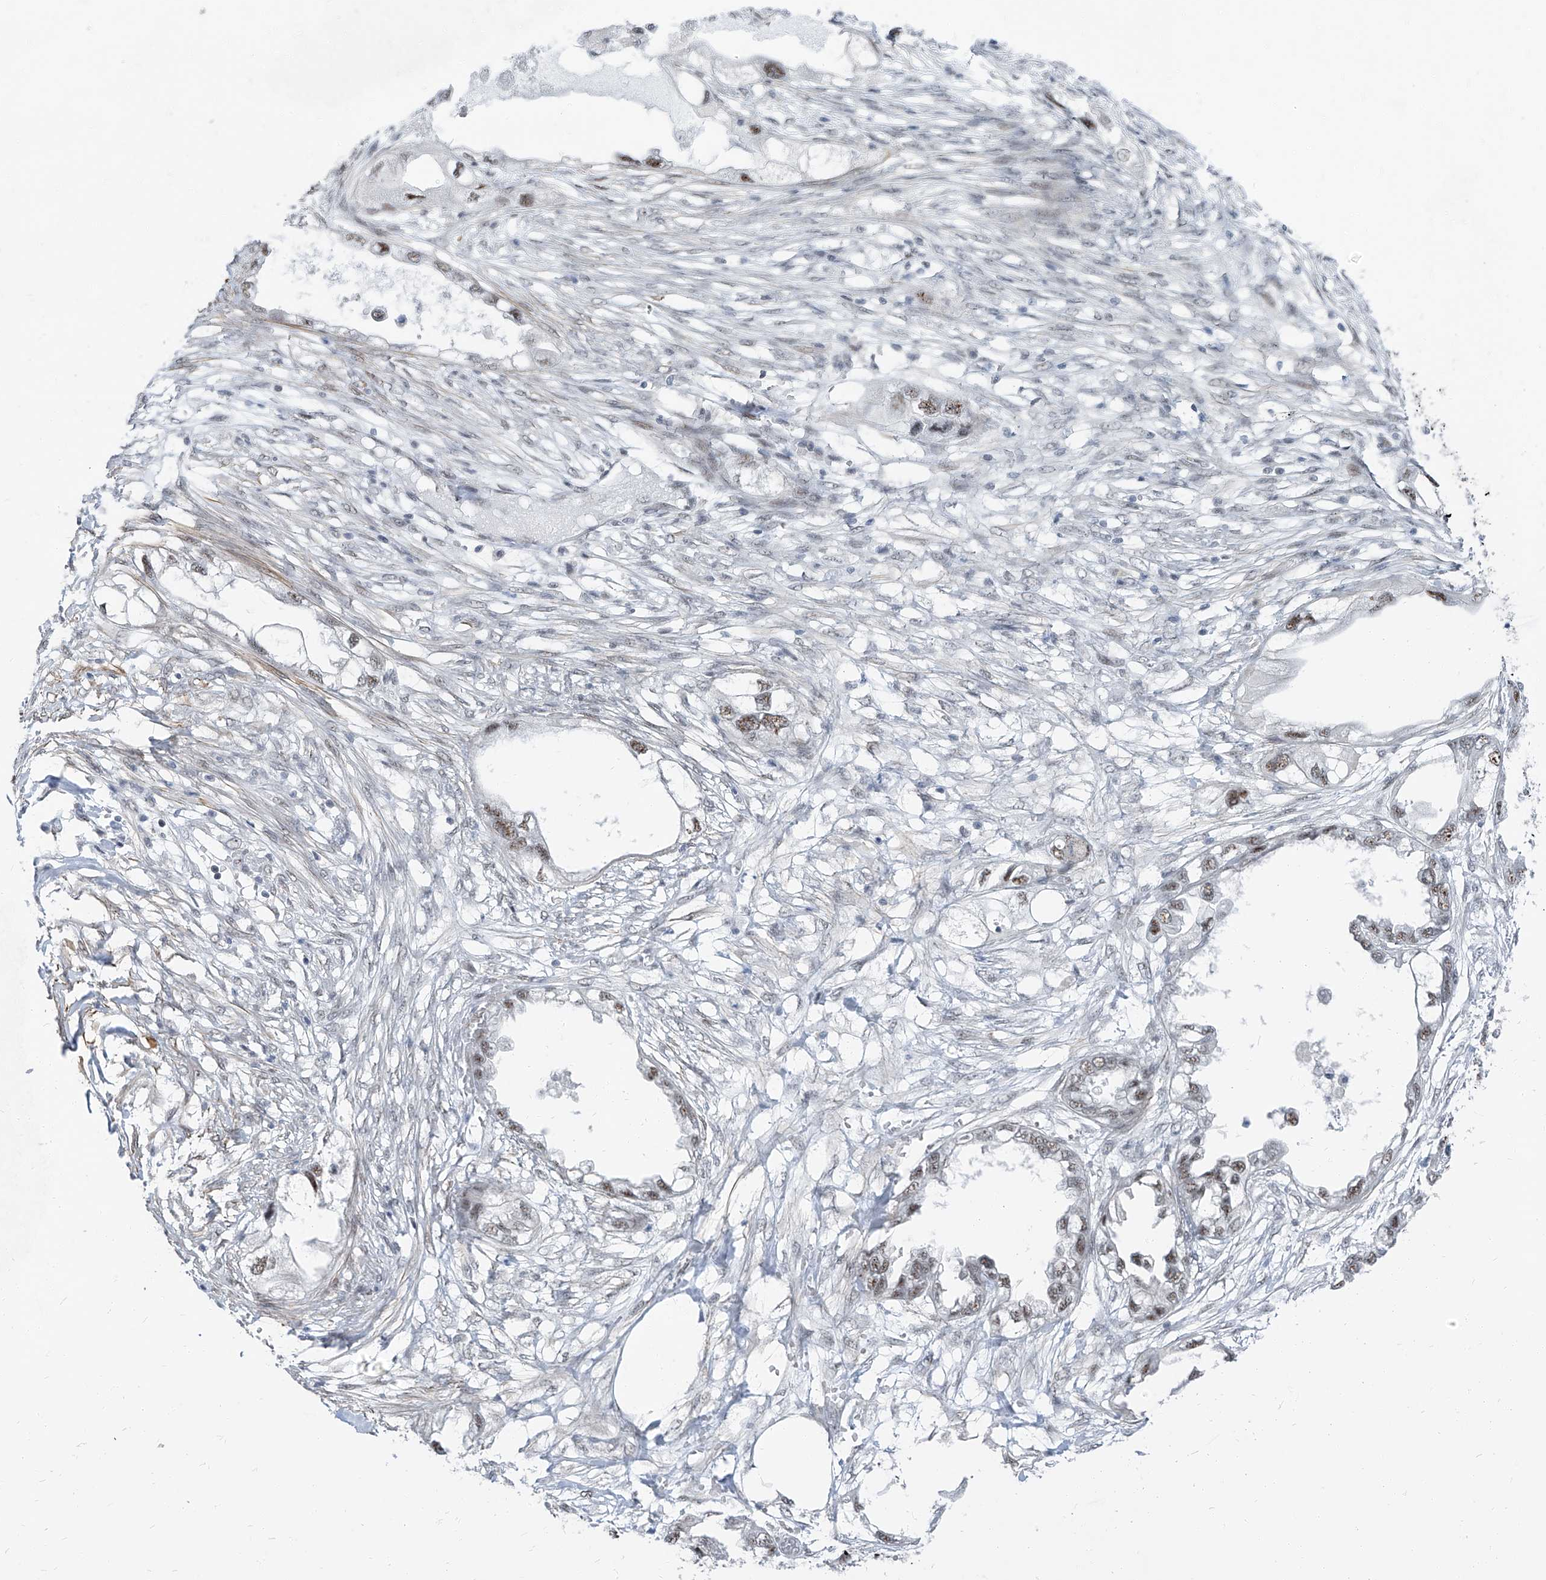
{"staining": {"intensity": "weak", "quantity": ">75%", "location": "nuclear"}, "tissue": "endometrial cancer", "cell_type": "Tumor cells", "image_type": "cancer", "snomed": [{"axis": "morphology", "description": "Adenocarcinoma, NOS"}, {"axis": "morphology", "description": "Adenocarcinoma, metastatic, NOS"}, {"axis": "topography", "description": "Adipose tissue"}, {"axis": "topography", "description": "Endometrium"}], "caption": "Metastatic adenocarcinoma (endometrial) stained for a protein (brown) displays weak nuclear positive positivity in approximately >75% of tumor cells.", "gene": "TXLNB", "patient": {"sex": "female", "age": 67}}